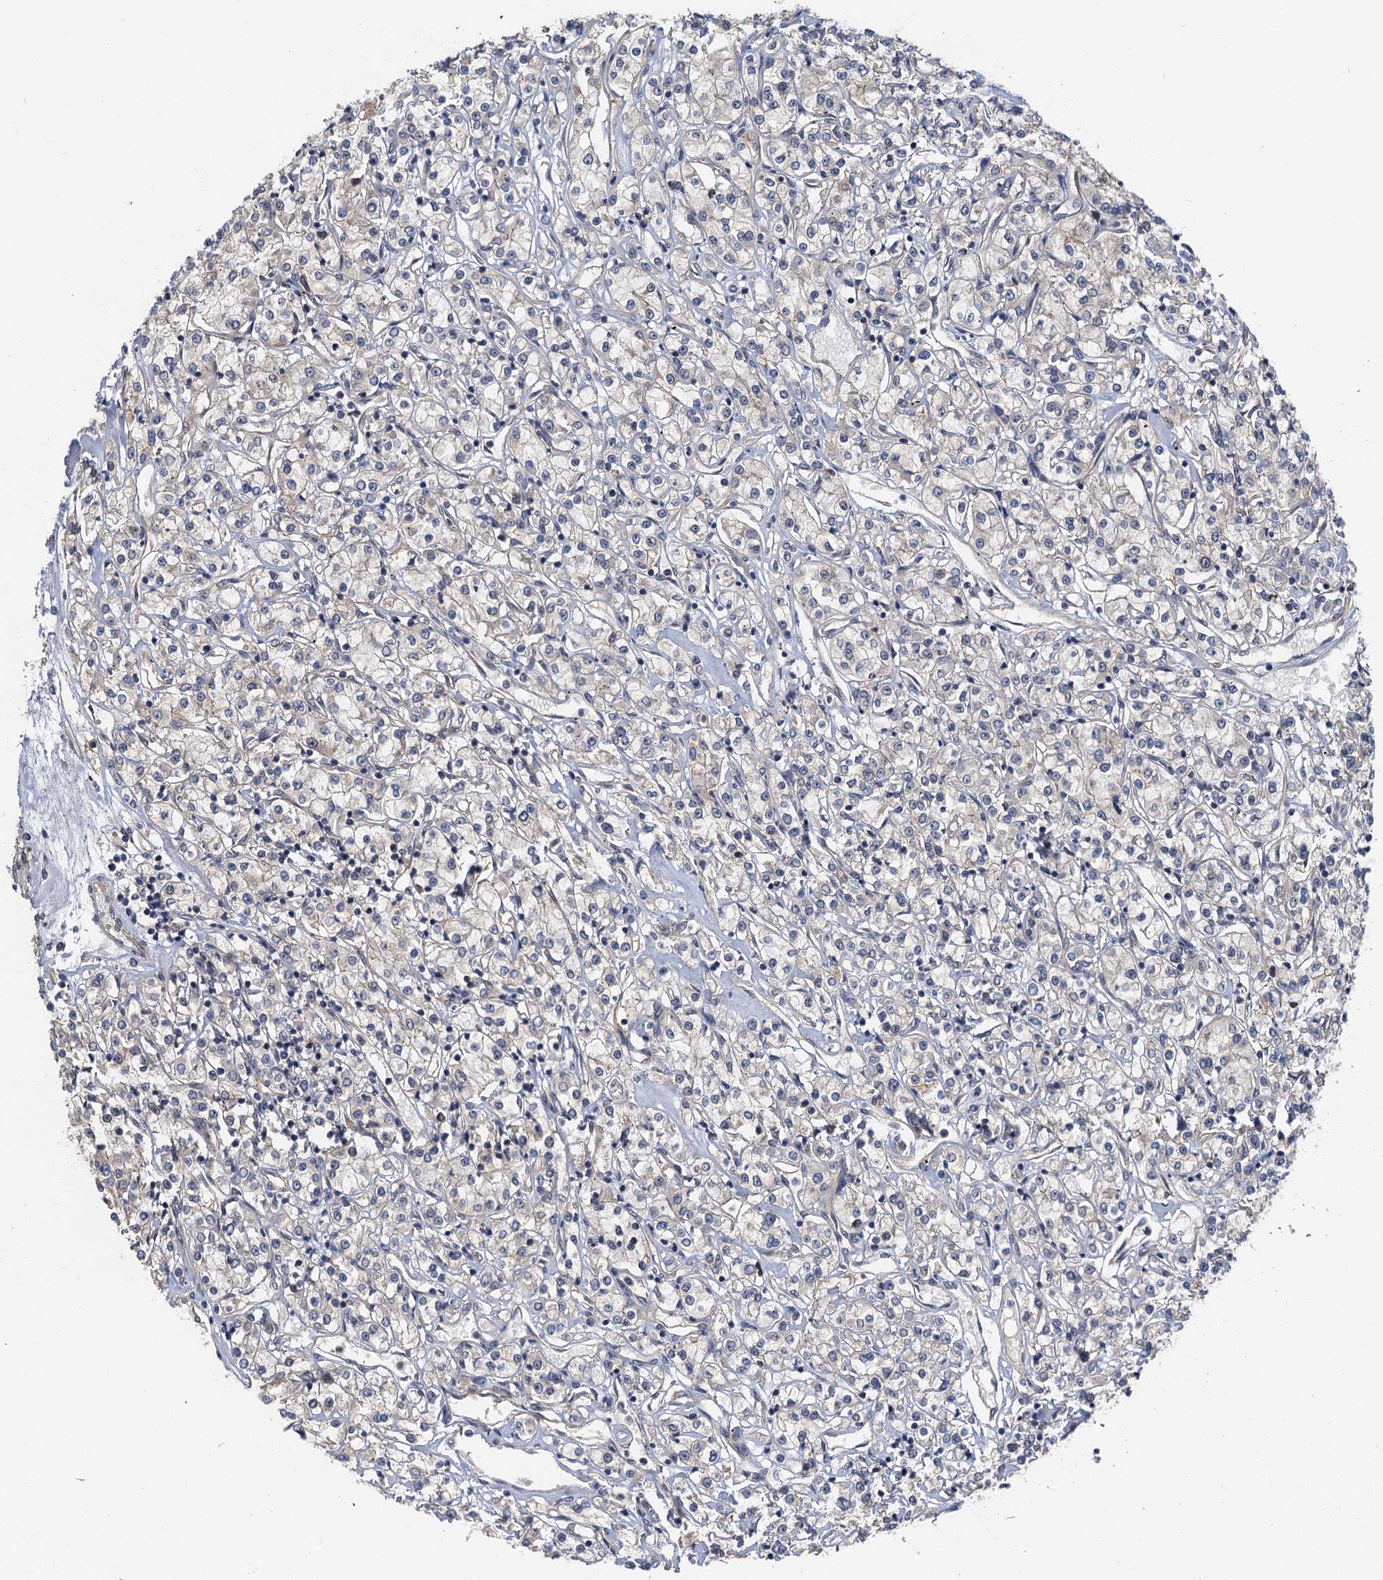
{"staining": {"intensity": "negative", "quantity": "none", "location": "none"}, "tissue": "renal cancer", "cell_type": "Tumor cells", "image_type": "cancer", "snomed": [{"axis": "morphology", "description": "Adenocarcinoma, NOS"}, {"axis": "topography", "description": "Kidney"}], "caption": "Tumor cells show no significant staining in adenocarcinoma (renal).", "gene": "CKAP2L", "patient": {"sex": "female", "age": 59}}